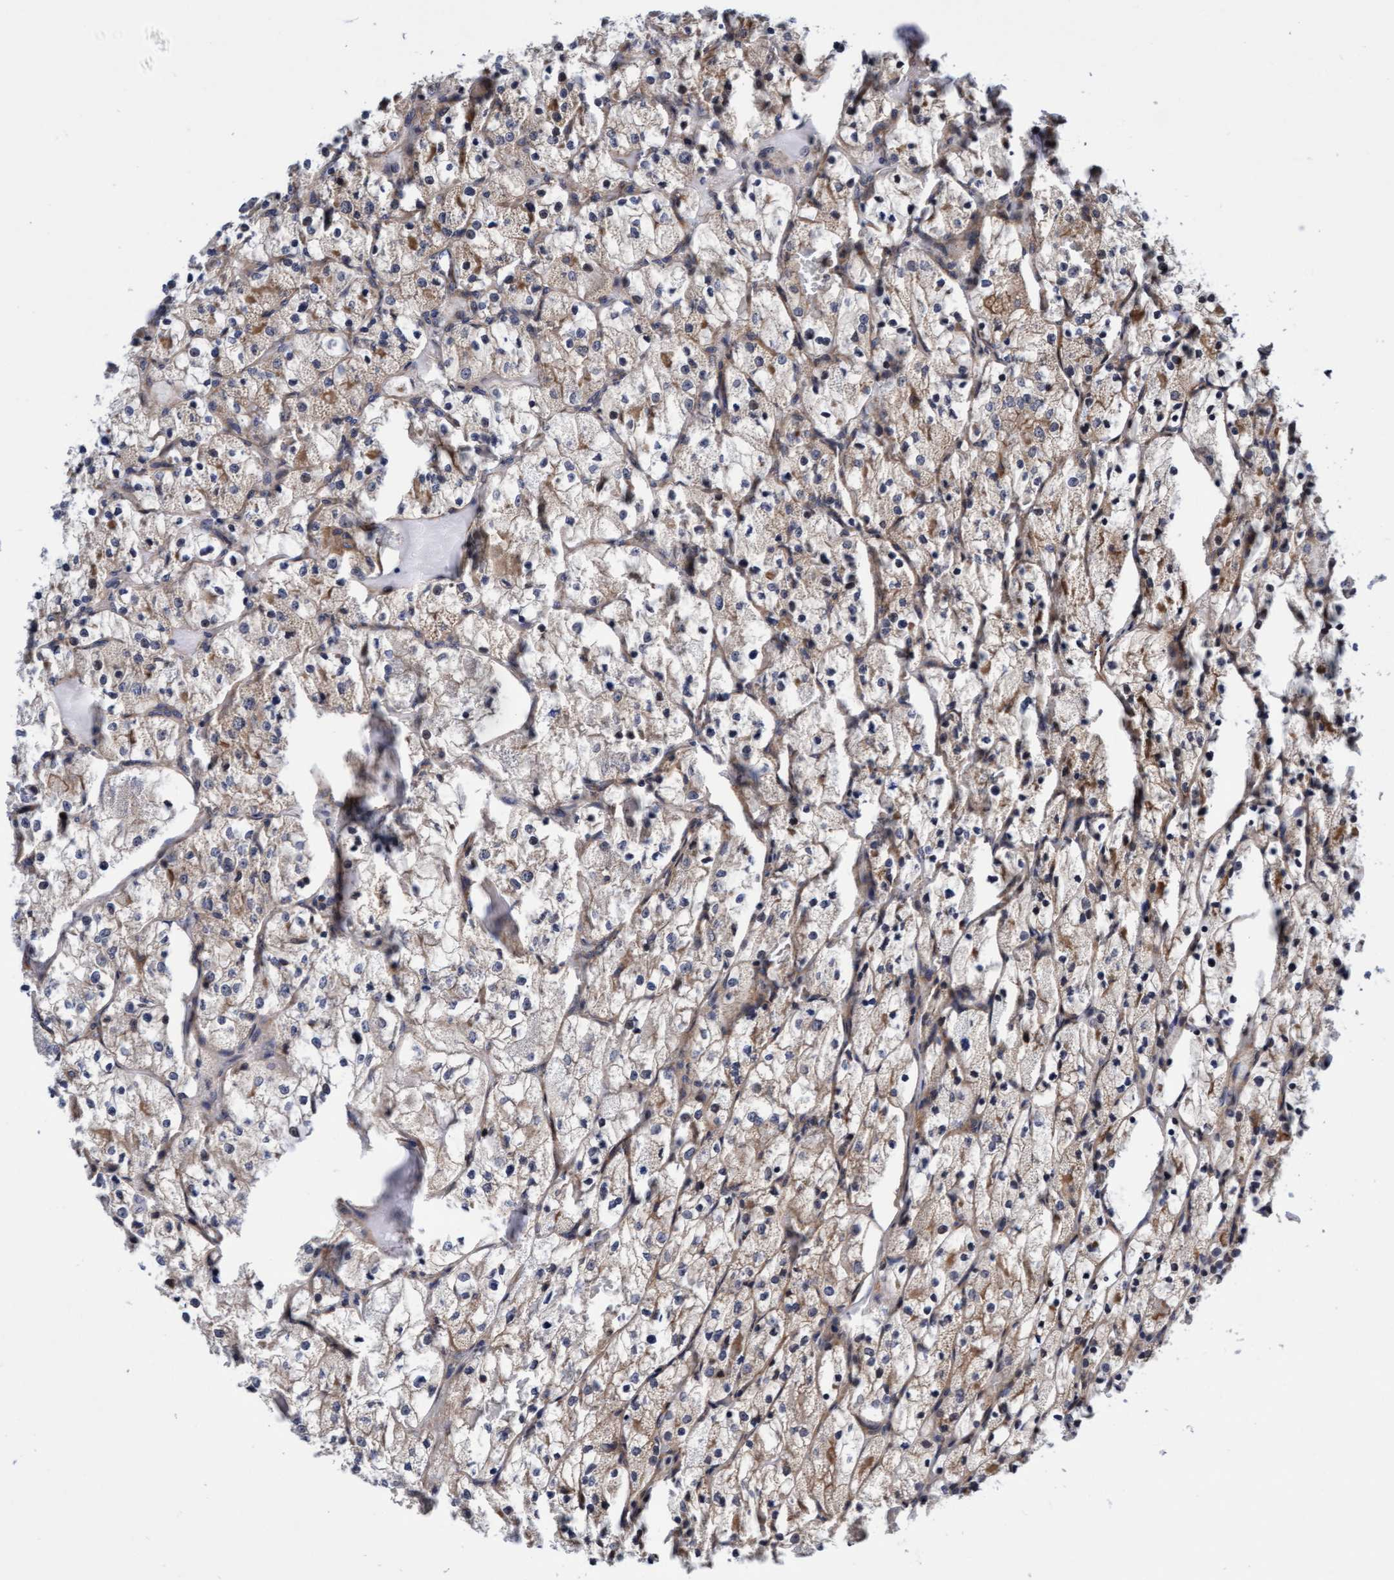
{"staining": {"intensity": "weak", "quantity": ">75%", "location": "cytoplasmic/membranous"}, "tissue": "renal cancer", "cell_type": "Tumor cells", "image_type": "cancer", "snomed": [{"axis": "morphology", "description": "Adenocarcinoma, NOS"}, {"axis": "topography", "description": "Kidney"}], "caption": "Immunohistochemistry (IHC) of renal cancer exhibits low levels of weak cytoplasmic/membranous positivity in approximately >75% of tumor cells. (IHC, brightfield microscopy, high magnification).", "gene": "EFCAB13", "patient": {"sex": "female", "age": 69}}